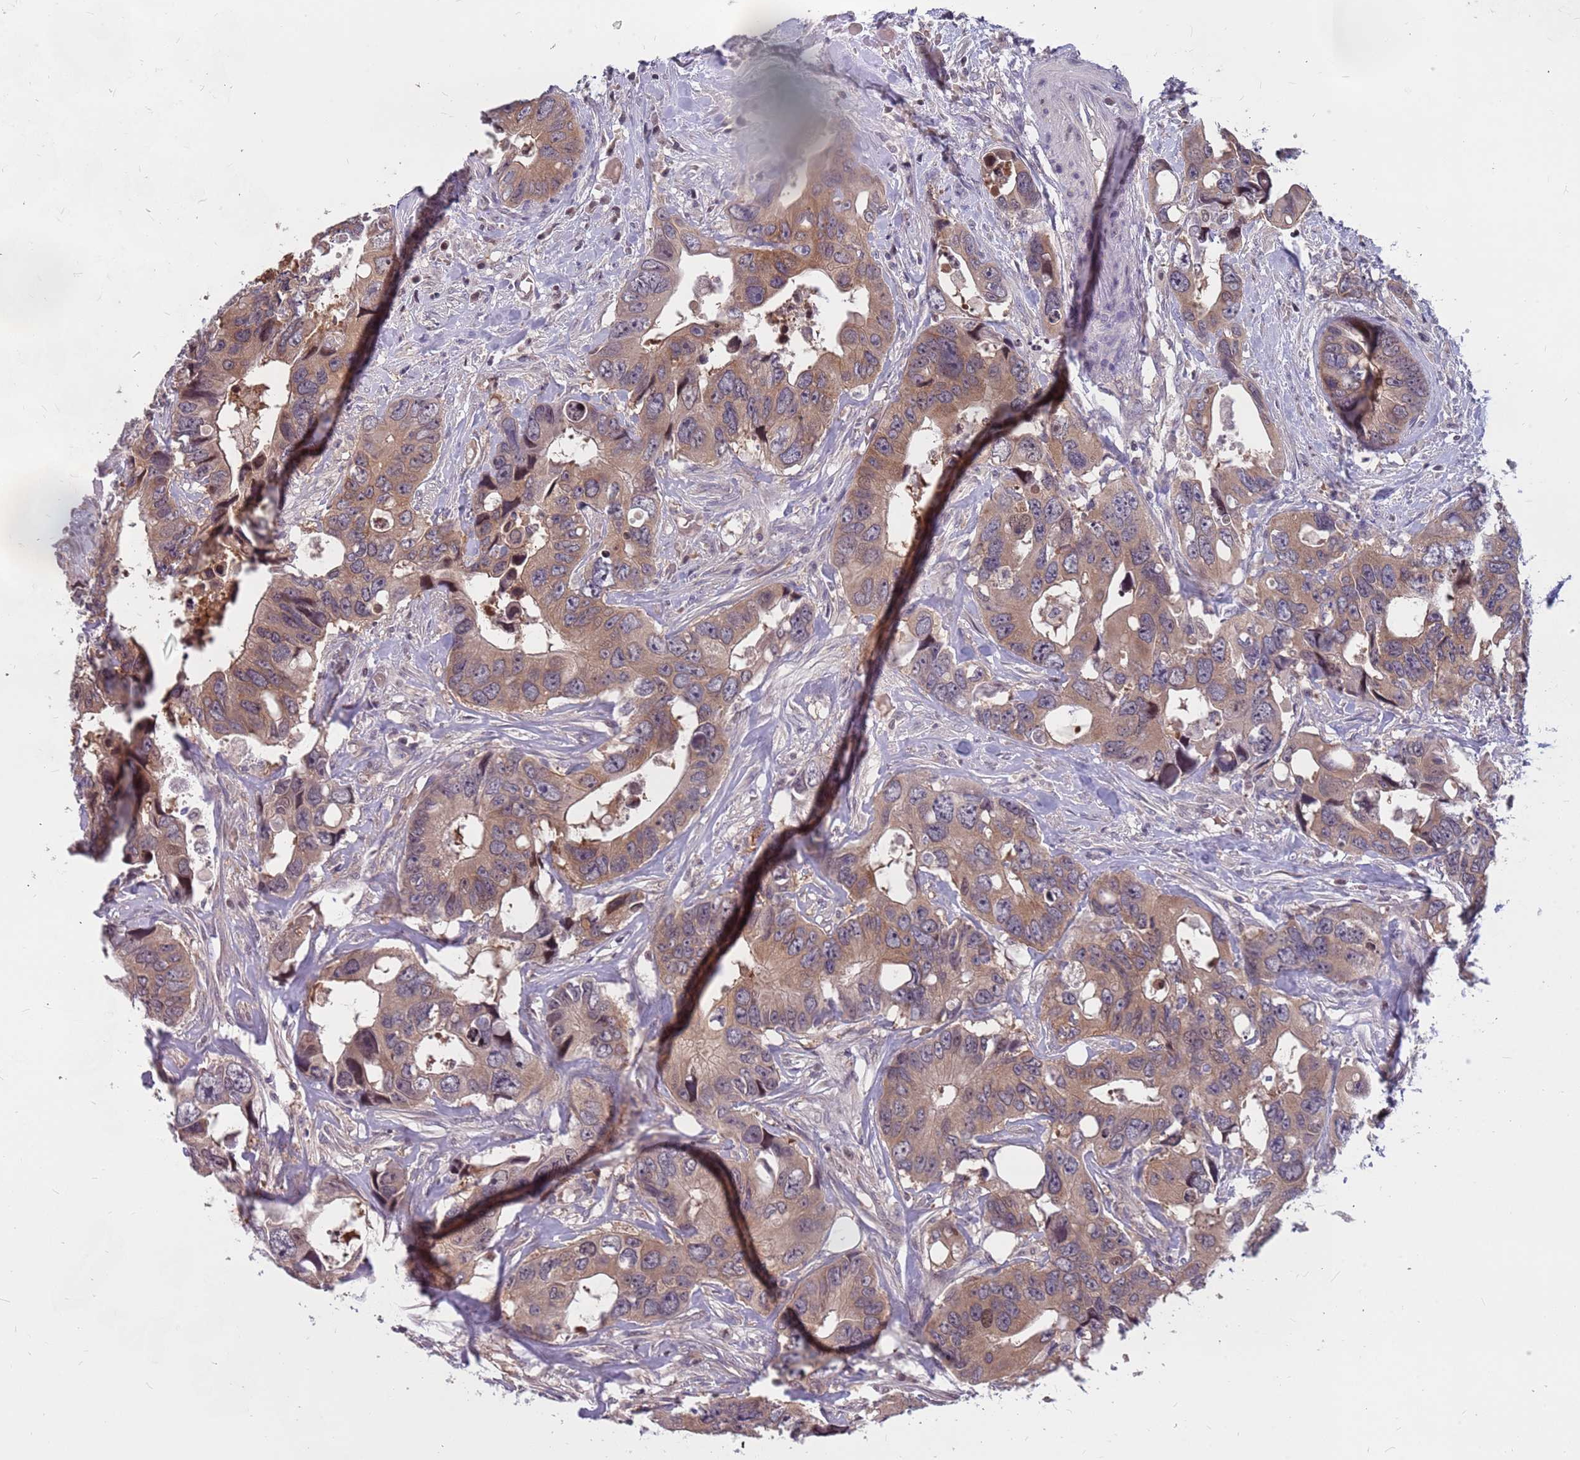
{"staining": {"intensity": "weak", "quantity": ">75%", "location": "cytoplasmic/membranous"}, "tissue": "colorectal cancer", "cell_type": "Tumor cells", "image_type": "cancer", "snomed": [{"axis": "morphology", "description": "Adenocarcinoma, NOS"}, {"axis": "topography", "description": "Rectum"}], "caption": "Colorectal adenocarcinoma tissue exhibits weak cytoplasmic/membranous staining in about >75% of tumor cells, visualized by immunohistochemistry.", "gene": "ARHGEF5", "patient": {"sex": "male", "age": 57}}